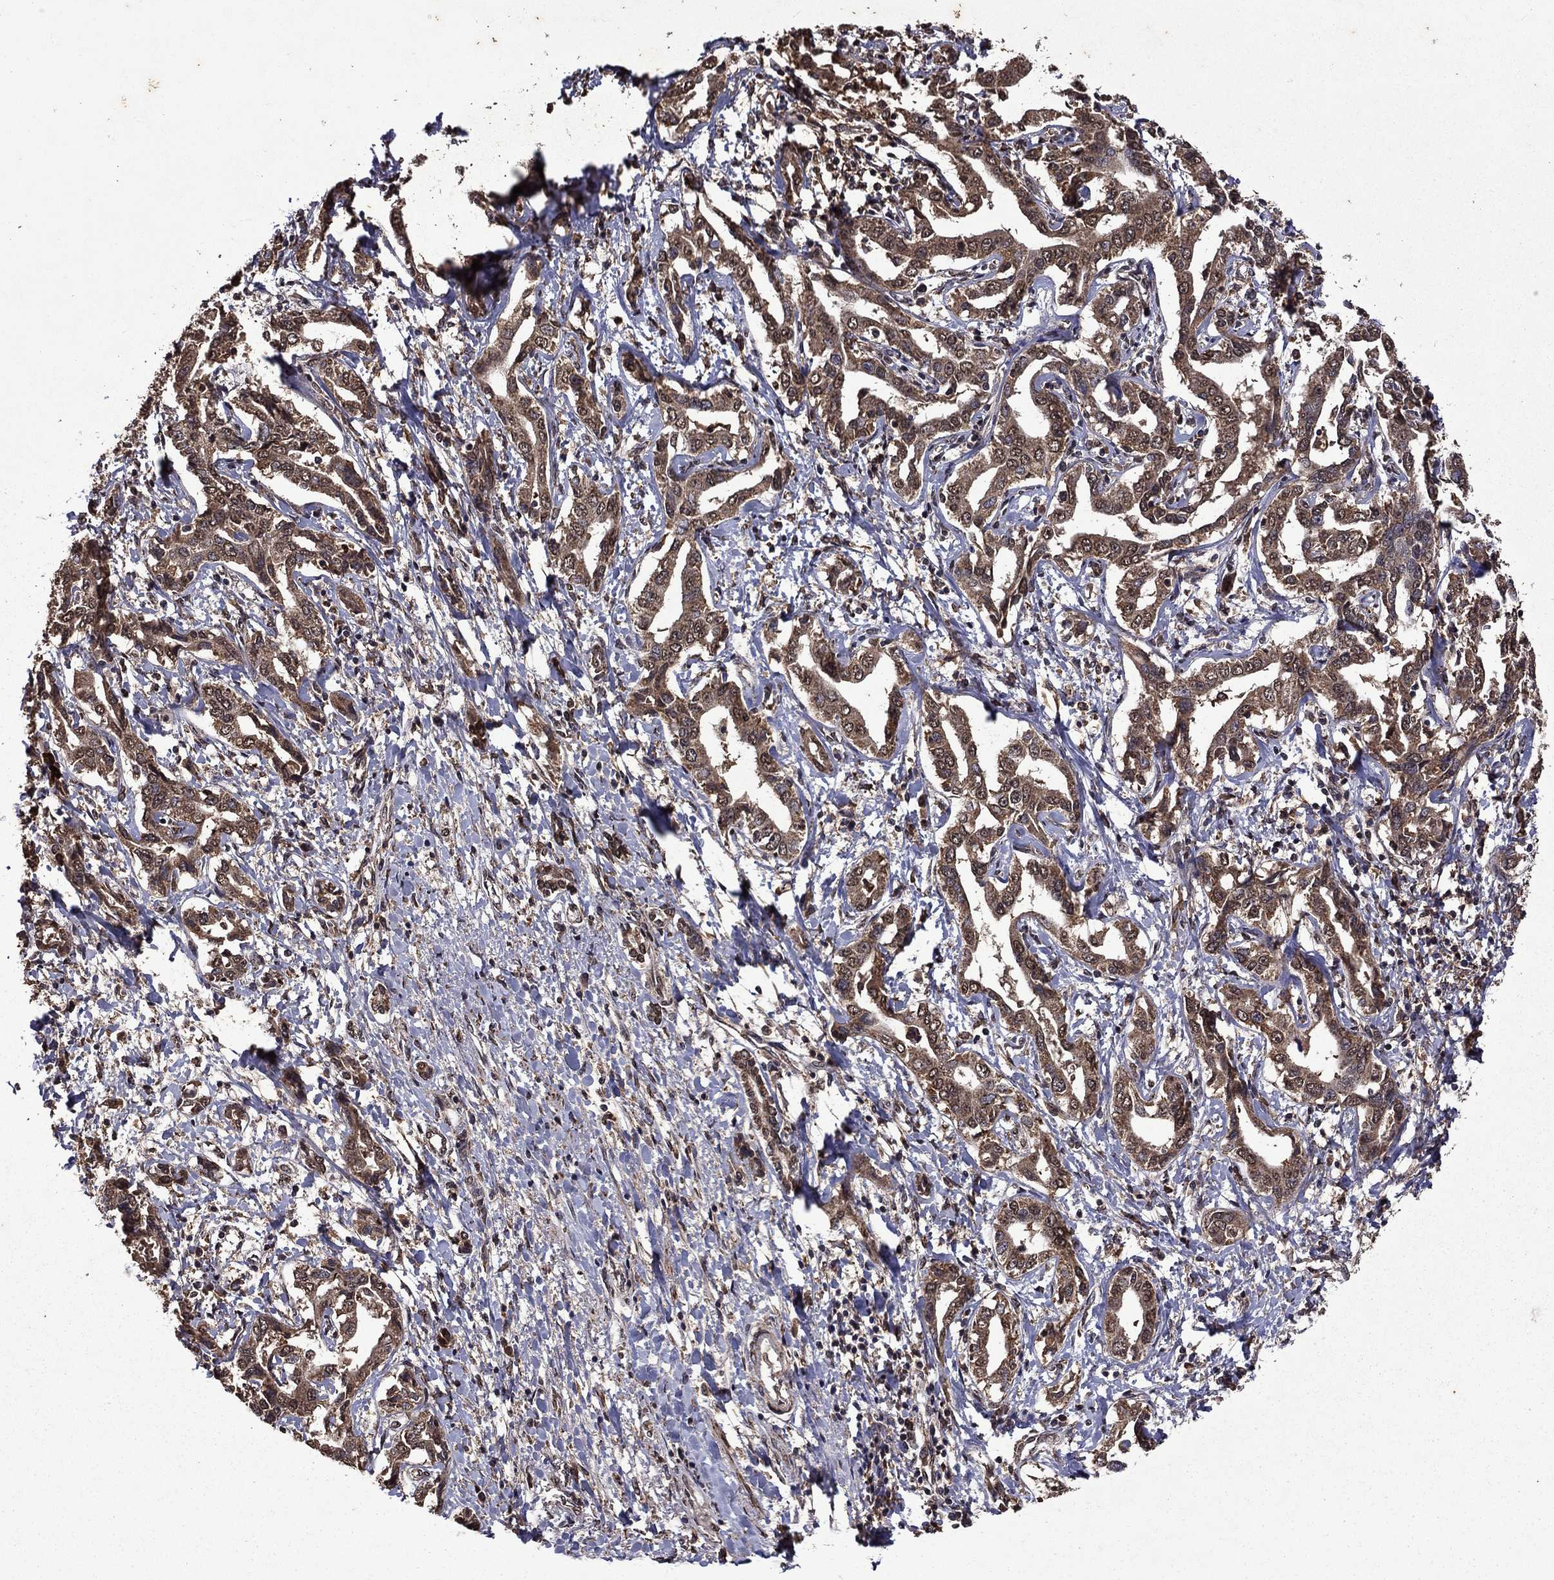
{"staining": {"intensity": "moderate", "quantity": ">75%", "location": "cytoplasmic/membranous"}, "tissue": "liver cancer", "cell_type": "Tumor cells", "image_type": "cancer", "snomed": [{"axis": "morphology", "description": "Cholangiocarcinoma"}, {"axis": "topography", "description": "Liver"}], "caption": "Immunohistochemistry (IHC) image of neoplastic tissue: human liver cholangiocarcinoma stained using IHC reveals medium levels of moderate protein expression localized specifically in the cytoplasmic/membranous of tumor cells, appearing as a cytoplasmic/membranous brown color.", "gene": "ITM2B", "patient": {"sex": "male", "age": 59}}